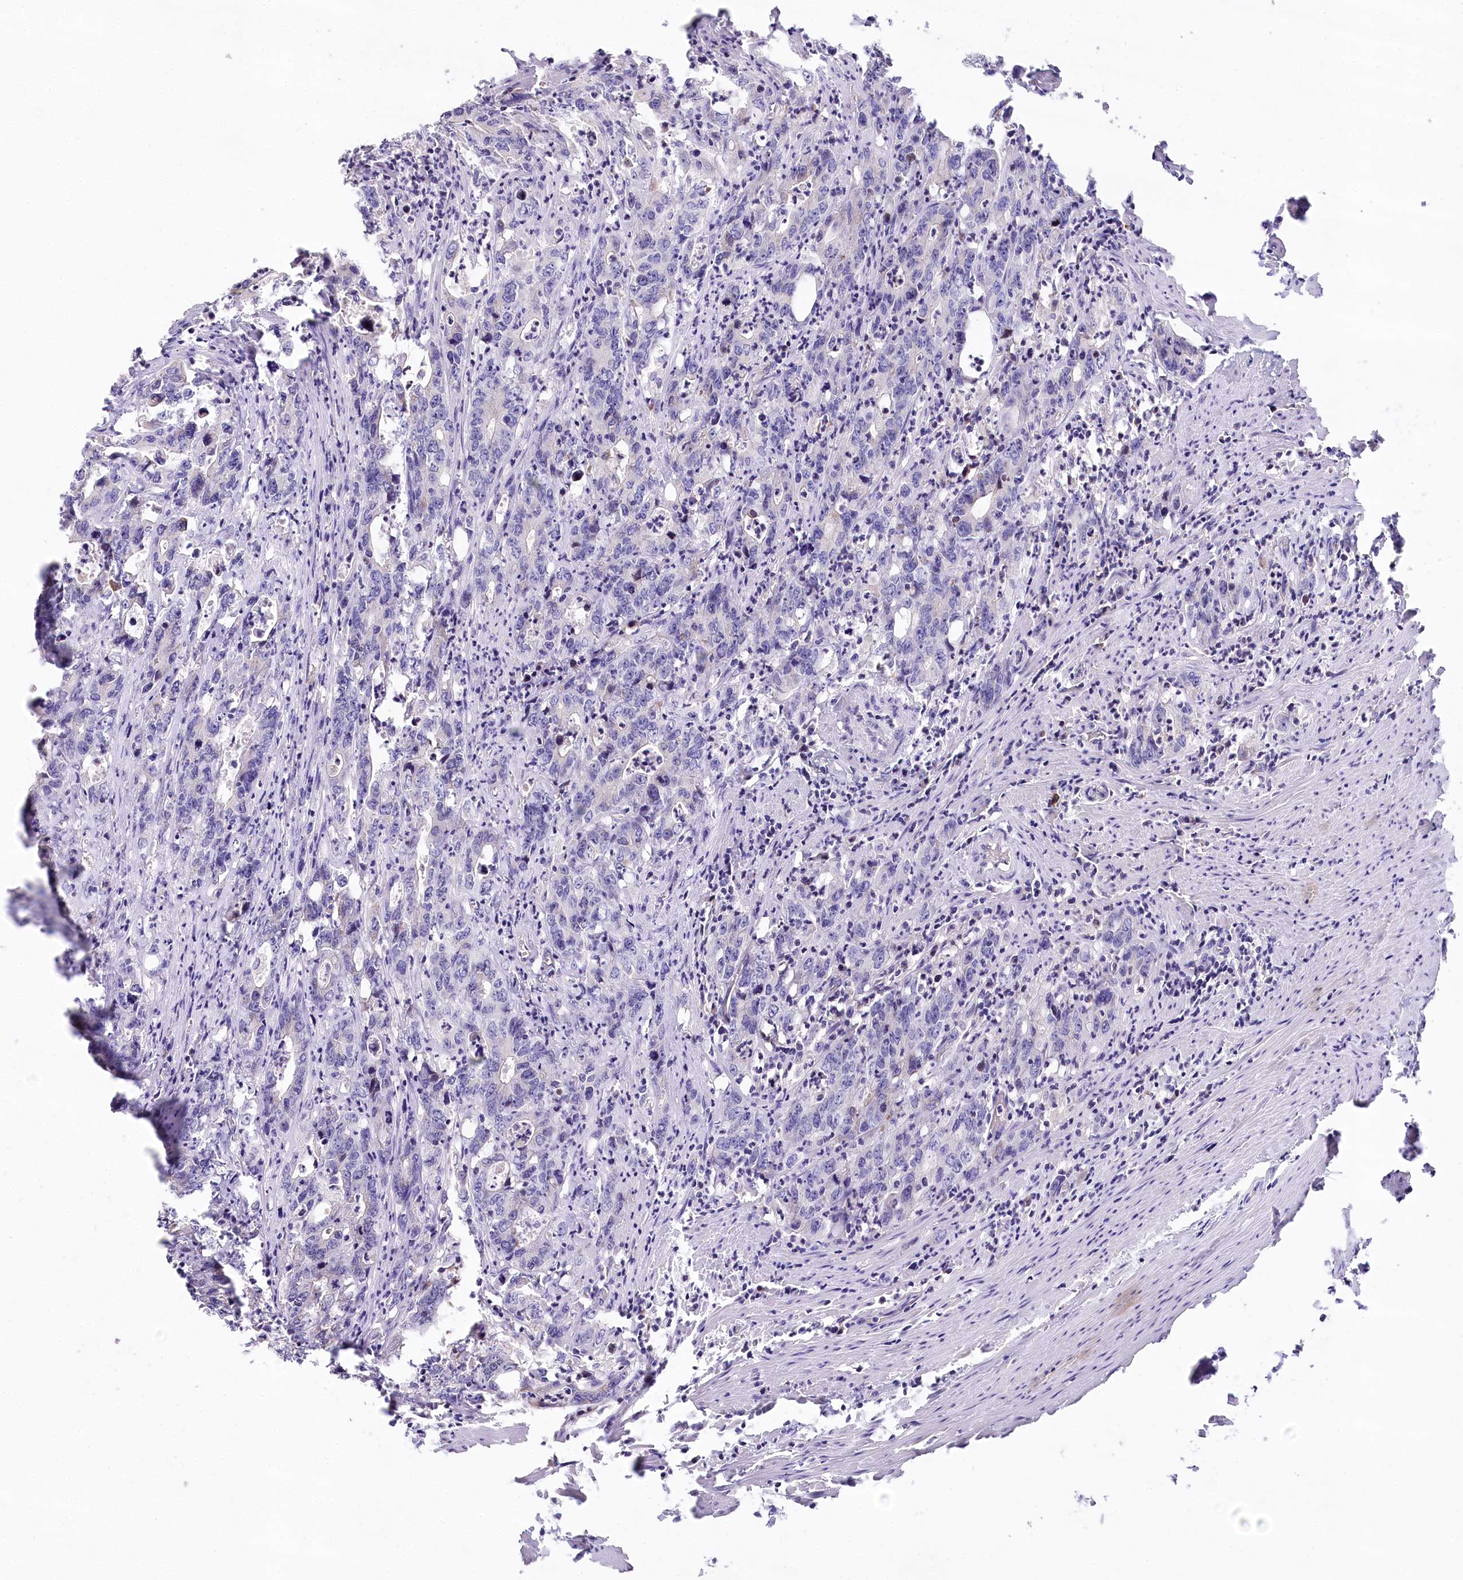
{"staining": {"intensity": "negative", "quantity": "none", "location": "none"}, "tissue": "colorectal cancer", "cell_type": "Tumor cells", "image_type": "cancer", "snomed": [{"axis": "morphology", "description": "Adenocarcinoma, NOS"}, {"axis": "topography", "description": "Colon"}], "caption": "The immunohistochemistry histopathology image has no significant staining in tumor cells of colorectal adenocarcinoma tissue.", "gene": "SLC6A11", "patient": {"sex": "female", "age": 75}}